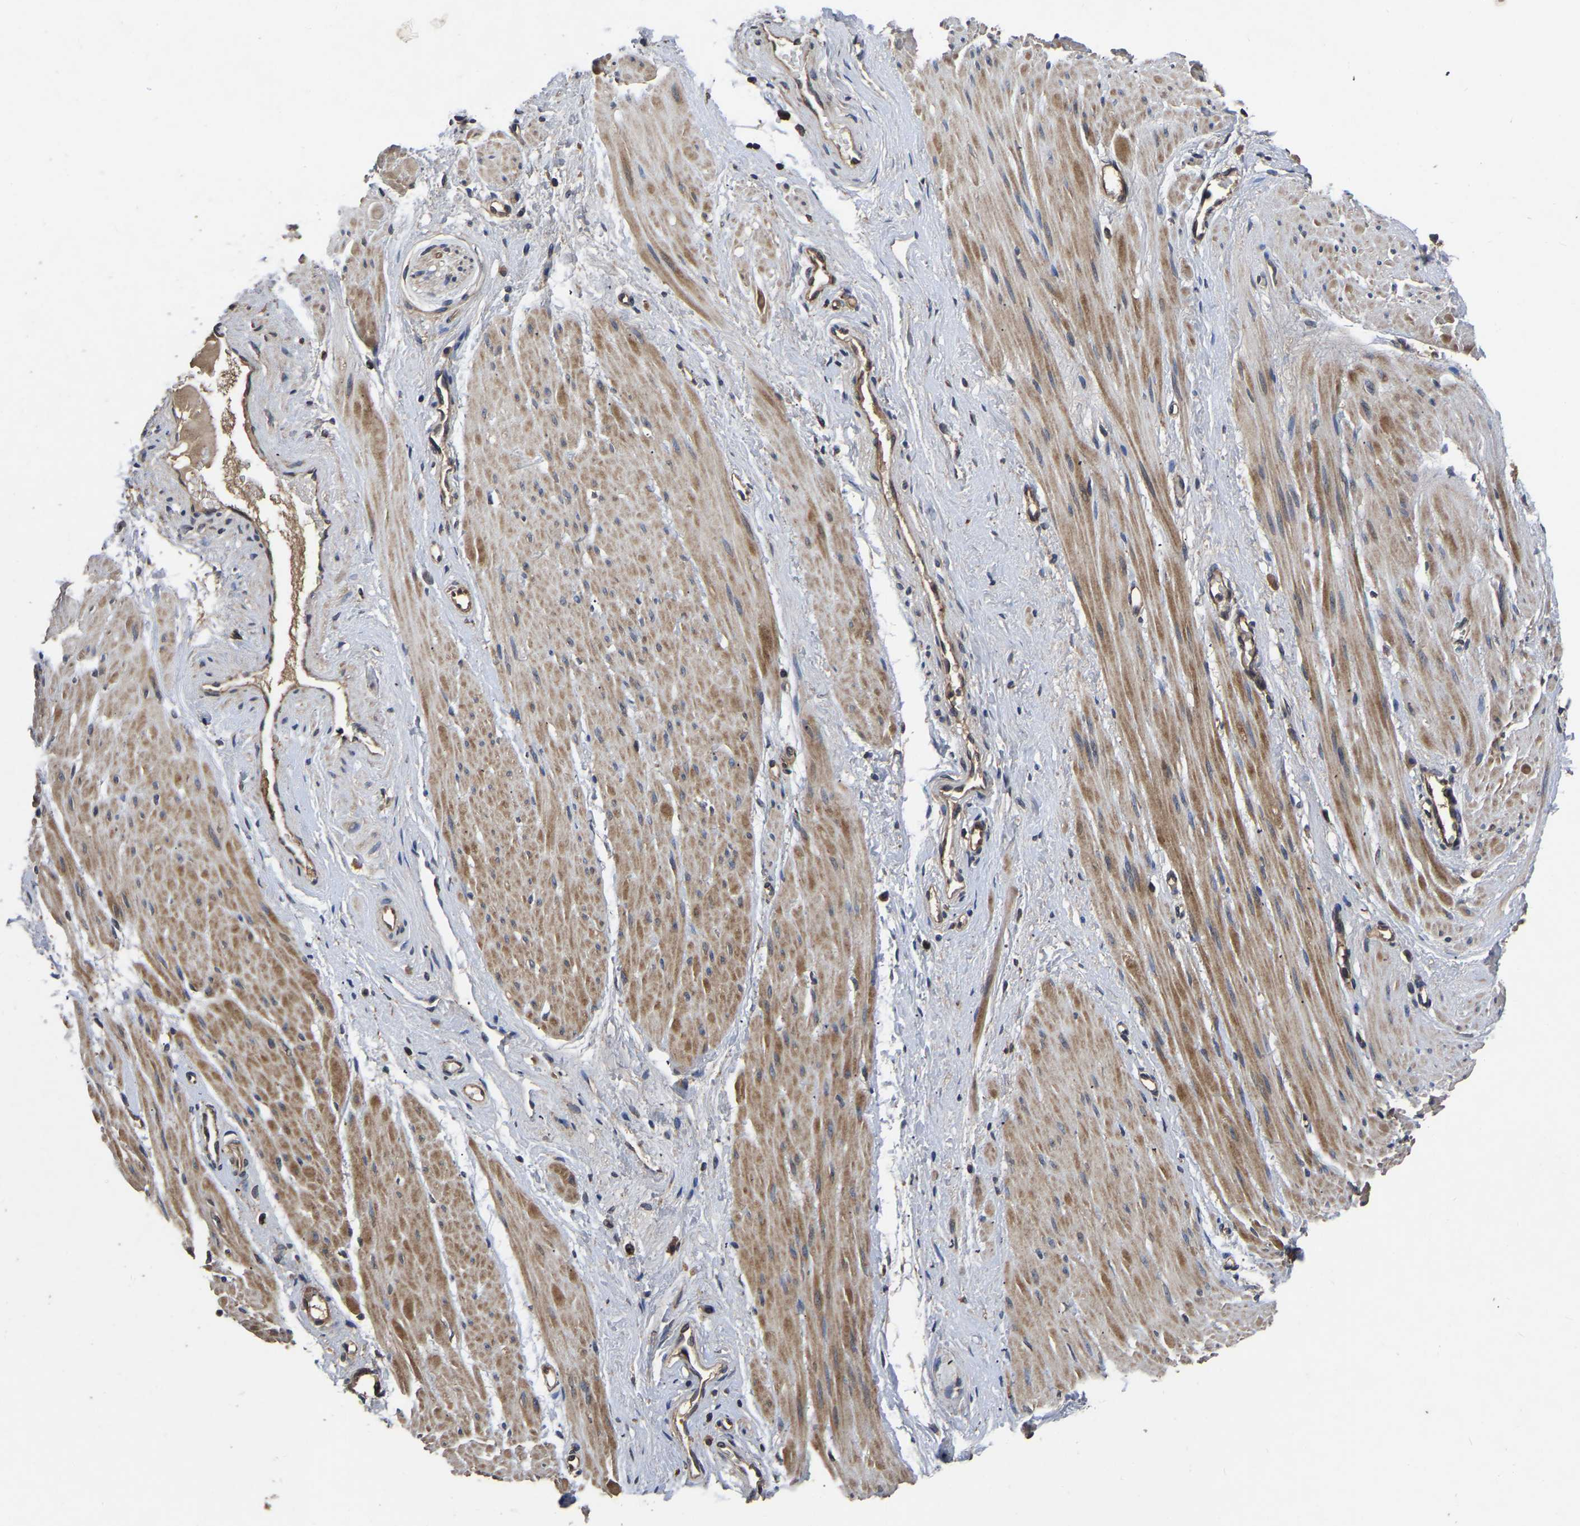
{"staining": {"intensity": "moderate", "quantity": ">75%", "location": "cytoplasmic/membranous"}, "tissue": "adipose tissue", "cell_type": "Adipocytes", "image_type": "normal", "snomed": [{"axis": "morphology", "description": "Normal tissue, NOS"}, {"axis": "topography", "description": "Soft tissue"}, {"axis": "topography", "description": "Vascular tissue"}], "caption": "IHC histopathology image of normal human adipose tissue stained for a protein (brown), which demonstrates medium levels of moderate cytoplasmic/membranous staining in about >75% of adipocytes.", "gene": "CRYZL1", "patient": {"sex": "female", "age": 35}}